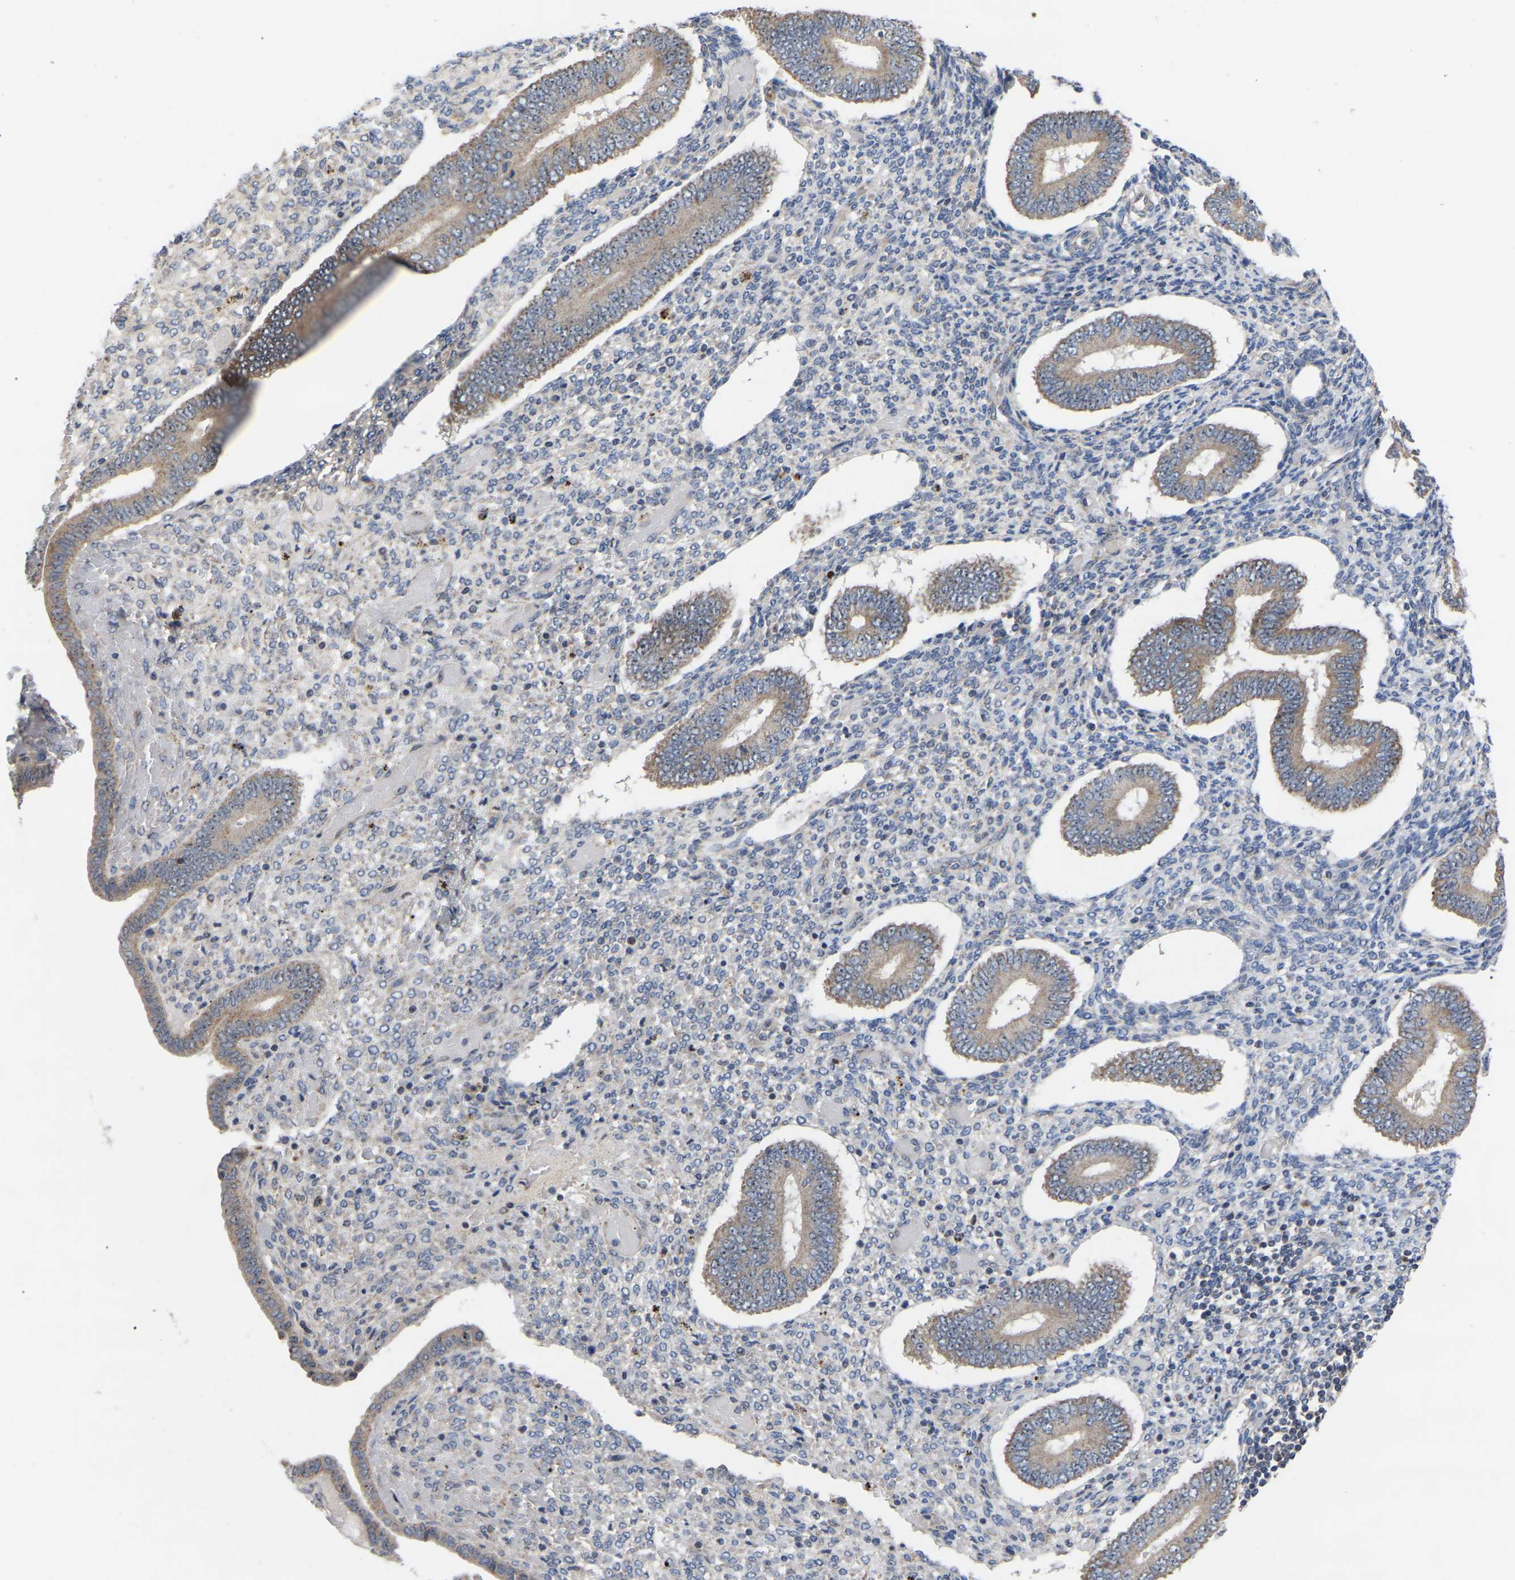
{"staining": {"intensity": "negative", "quantity": "none", "location": "none"}, "tissue": "endometrium", "cell_type": "Cells in endometrial stroma", "image_type": "normal", "snomed": [{"axis": "morphology", "description": "Normal tissue, NOS"}, {"axis": "topography", "description": "Endometrium"}], "caption": "Endometrium was stained to show a protein in brown. There is no significant expression in cells in endometrial stroma. The staining is performed using DAB brown chromogen with nuclei counter-stained in using hematoxylin.", "gene": "NOP53", "patient": {"sex": "female", "age": 42}}